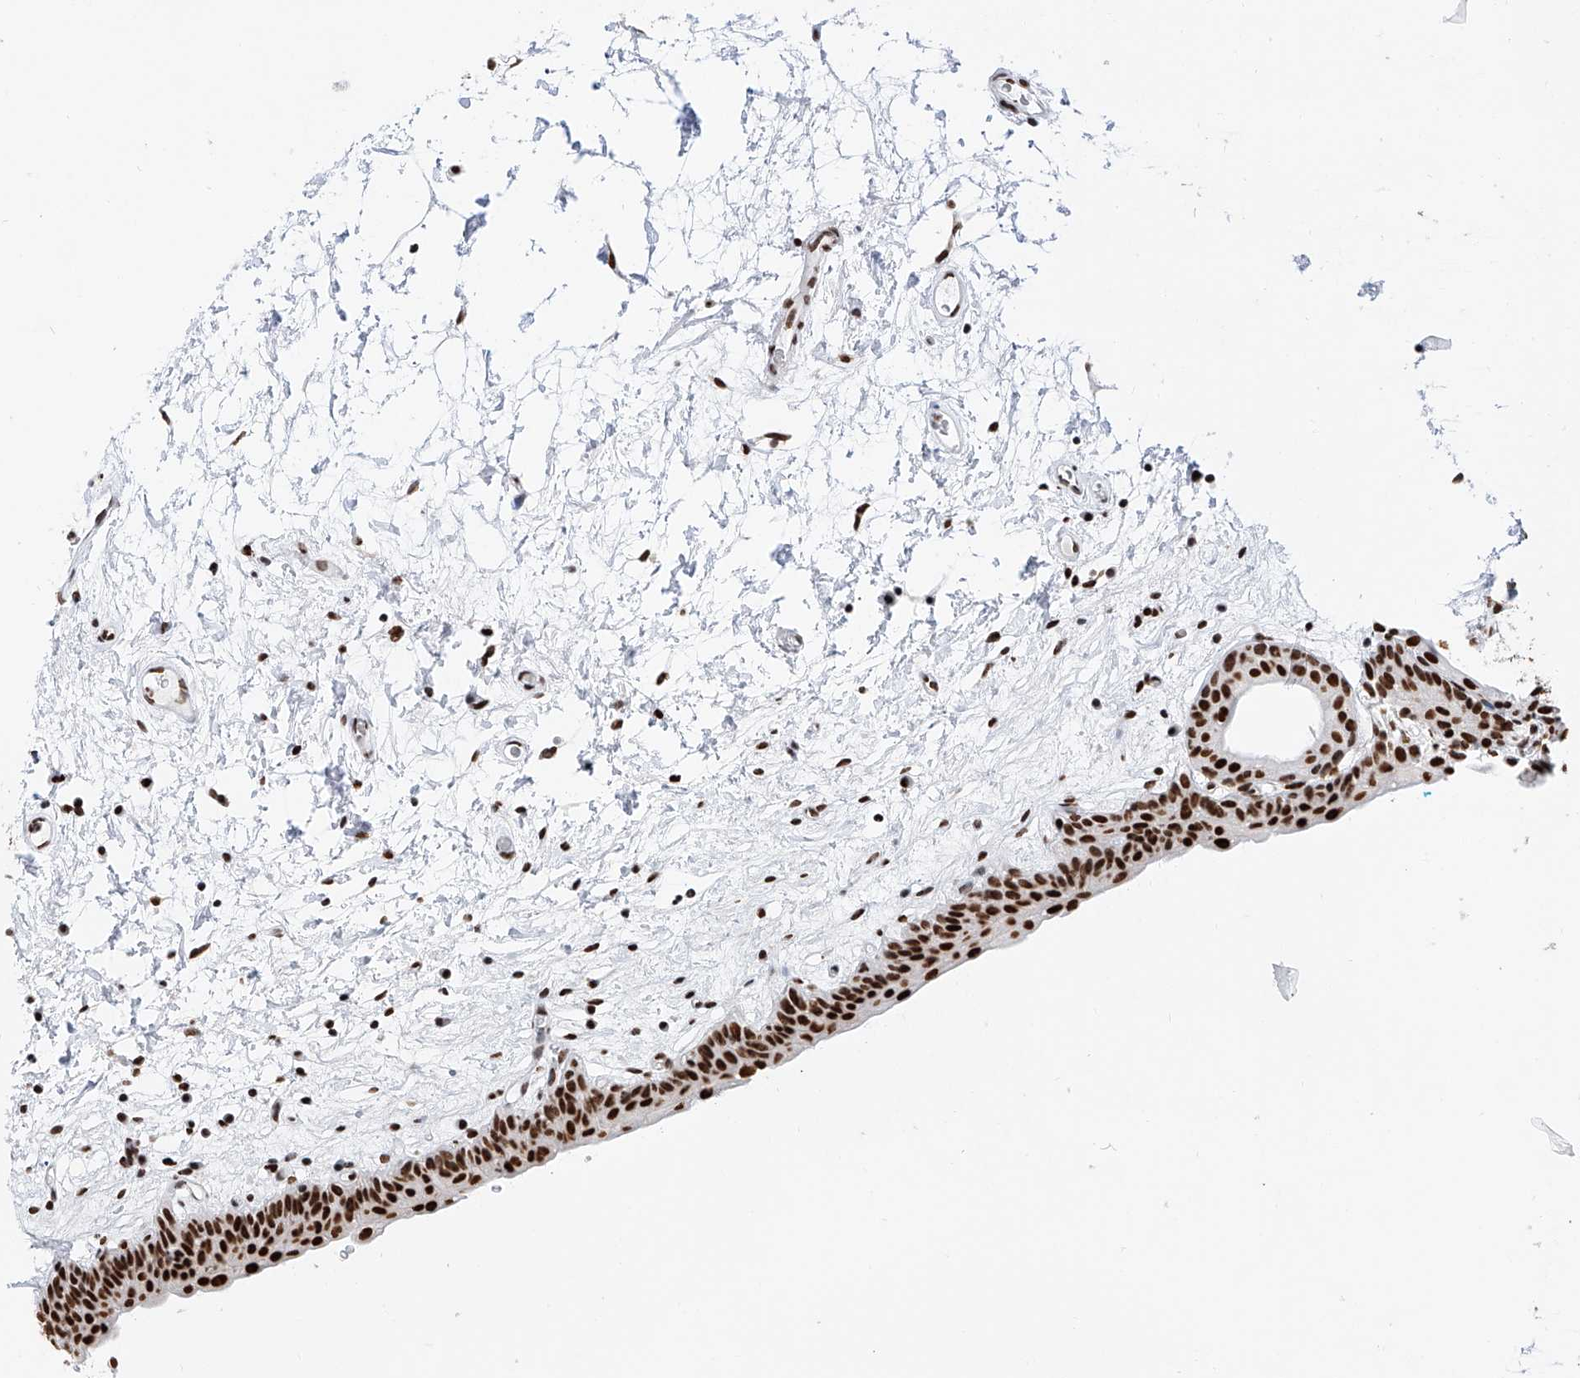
{"staining": {"intensity": "strong", "quantity": ">75%", "location": "nuclear"}, "tissue": "urinary bladder", "cell_type": "Urothelial cells", "image_type": "normal", "snomed": [{"axis": "morphology", "description": "Normal tissue, NOS"}, {"axis": "topography", "description": "Urinary bladder"}], "caption": "A high-resolution photomicrograph shows immunohistochemistry staining of benign urinary bladder, which demonstrates strong nuclear positivity in approximately >75% of urothelial cells.", "gene": "SRSF6", "patient": {"sex": "male", "age": 83}}